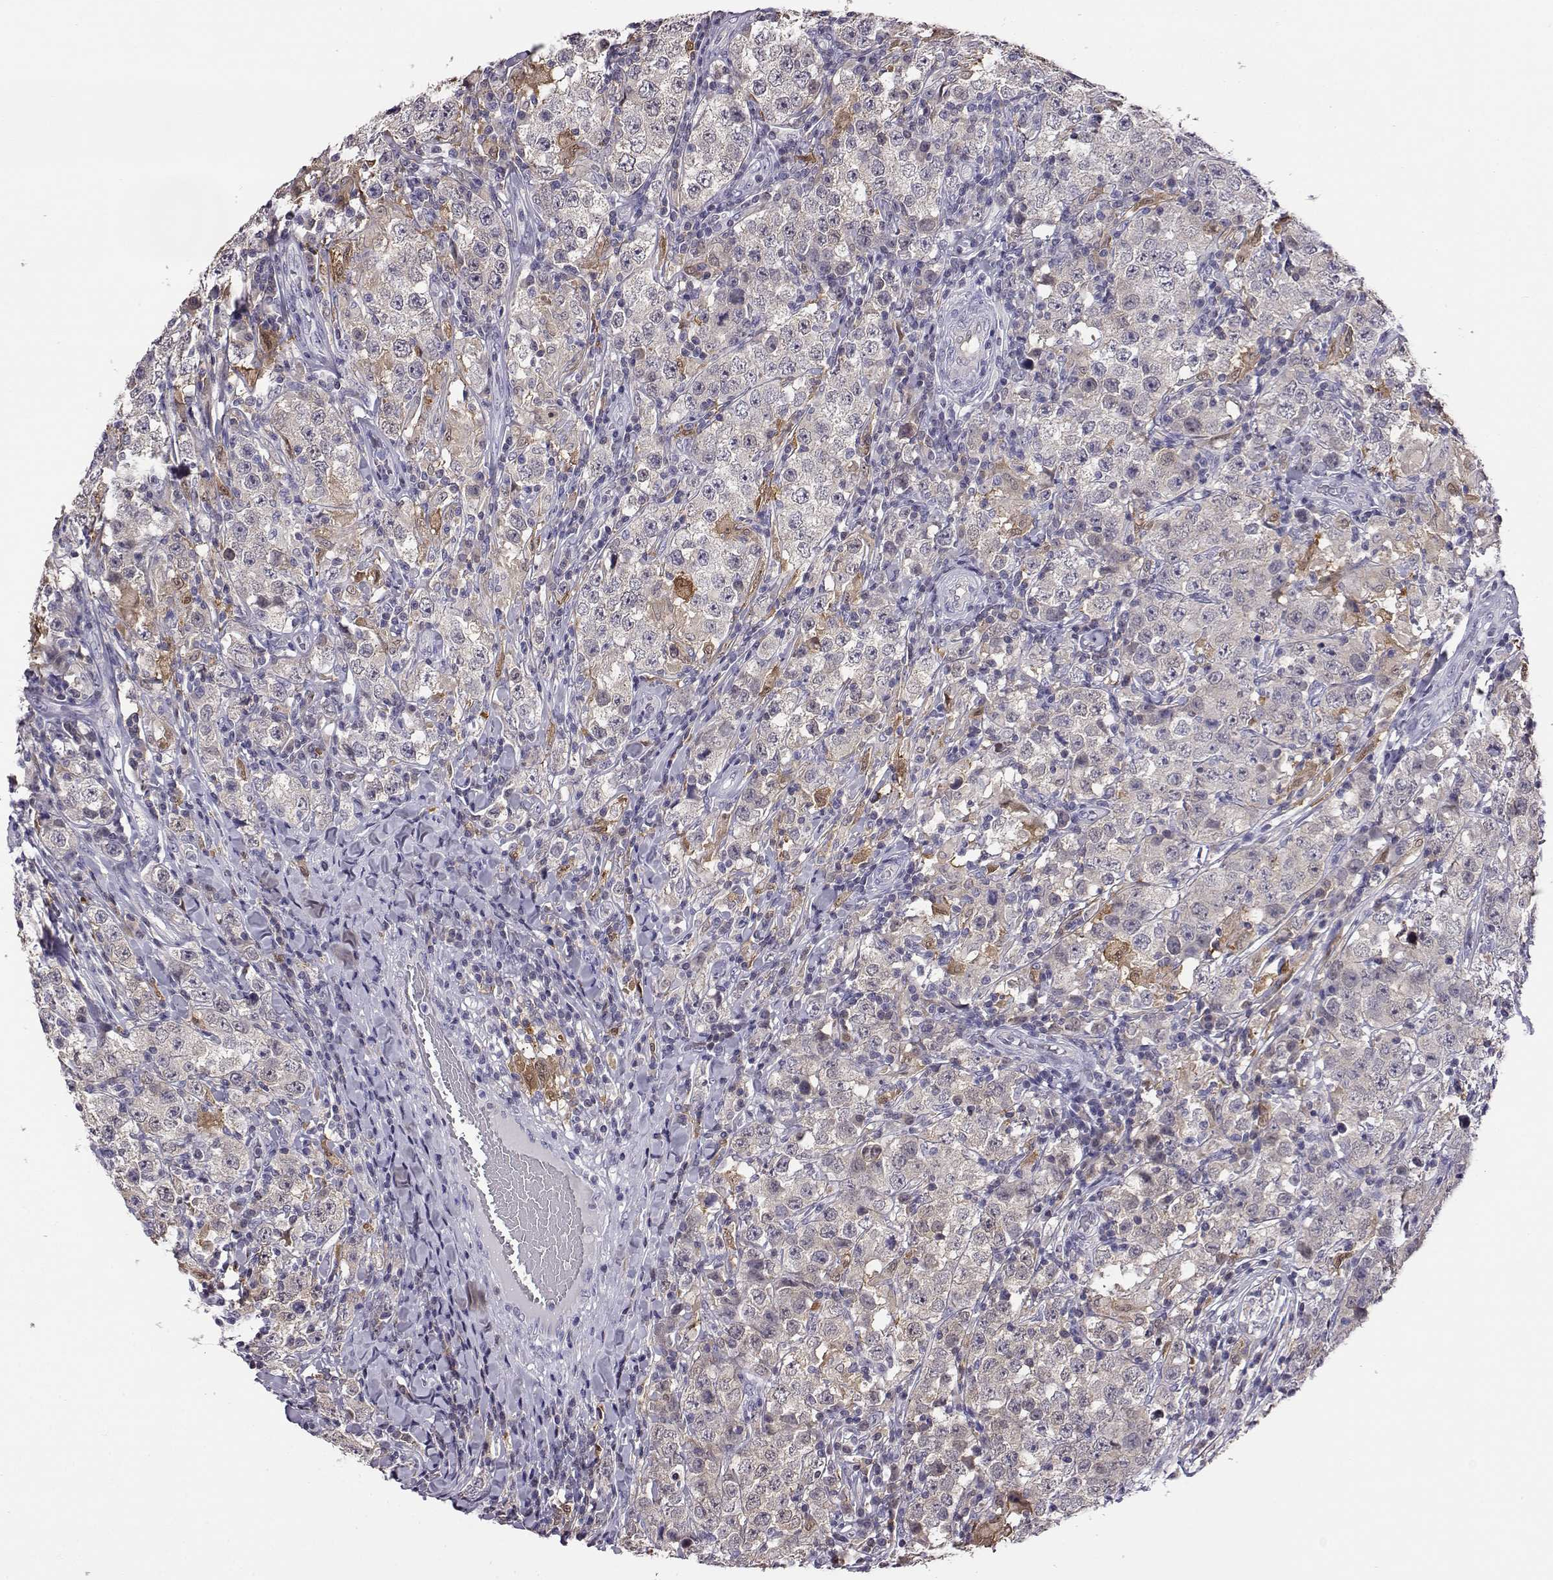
{"staining": {"intensity": "negative", "quantity": "none", "location": "none"}, "tissue": "testis cancer", "cell_type": "Tumor cells", "image_type": "cancer", "snomed": [{"axis": "morphology", "description": "Seminoma, NOS"}, {"axis": "morphology", "description": "Carcinoma, Embryonal, NOS"}, {"axis": "topography", "description": "Testis"}], "caption": "The photomicrograph exhibits no staining of tumor cells in embryonal carcinoma (testis). (Brightfield microscopy of DAB (3,3'-diaminobenzidine) IHC at high magnification).", "gene": "AKR1B1", "patient": {"sex": "male", "age": 41}}